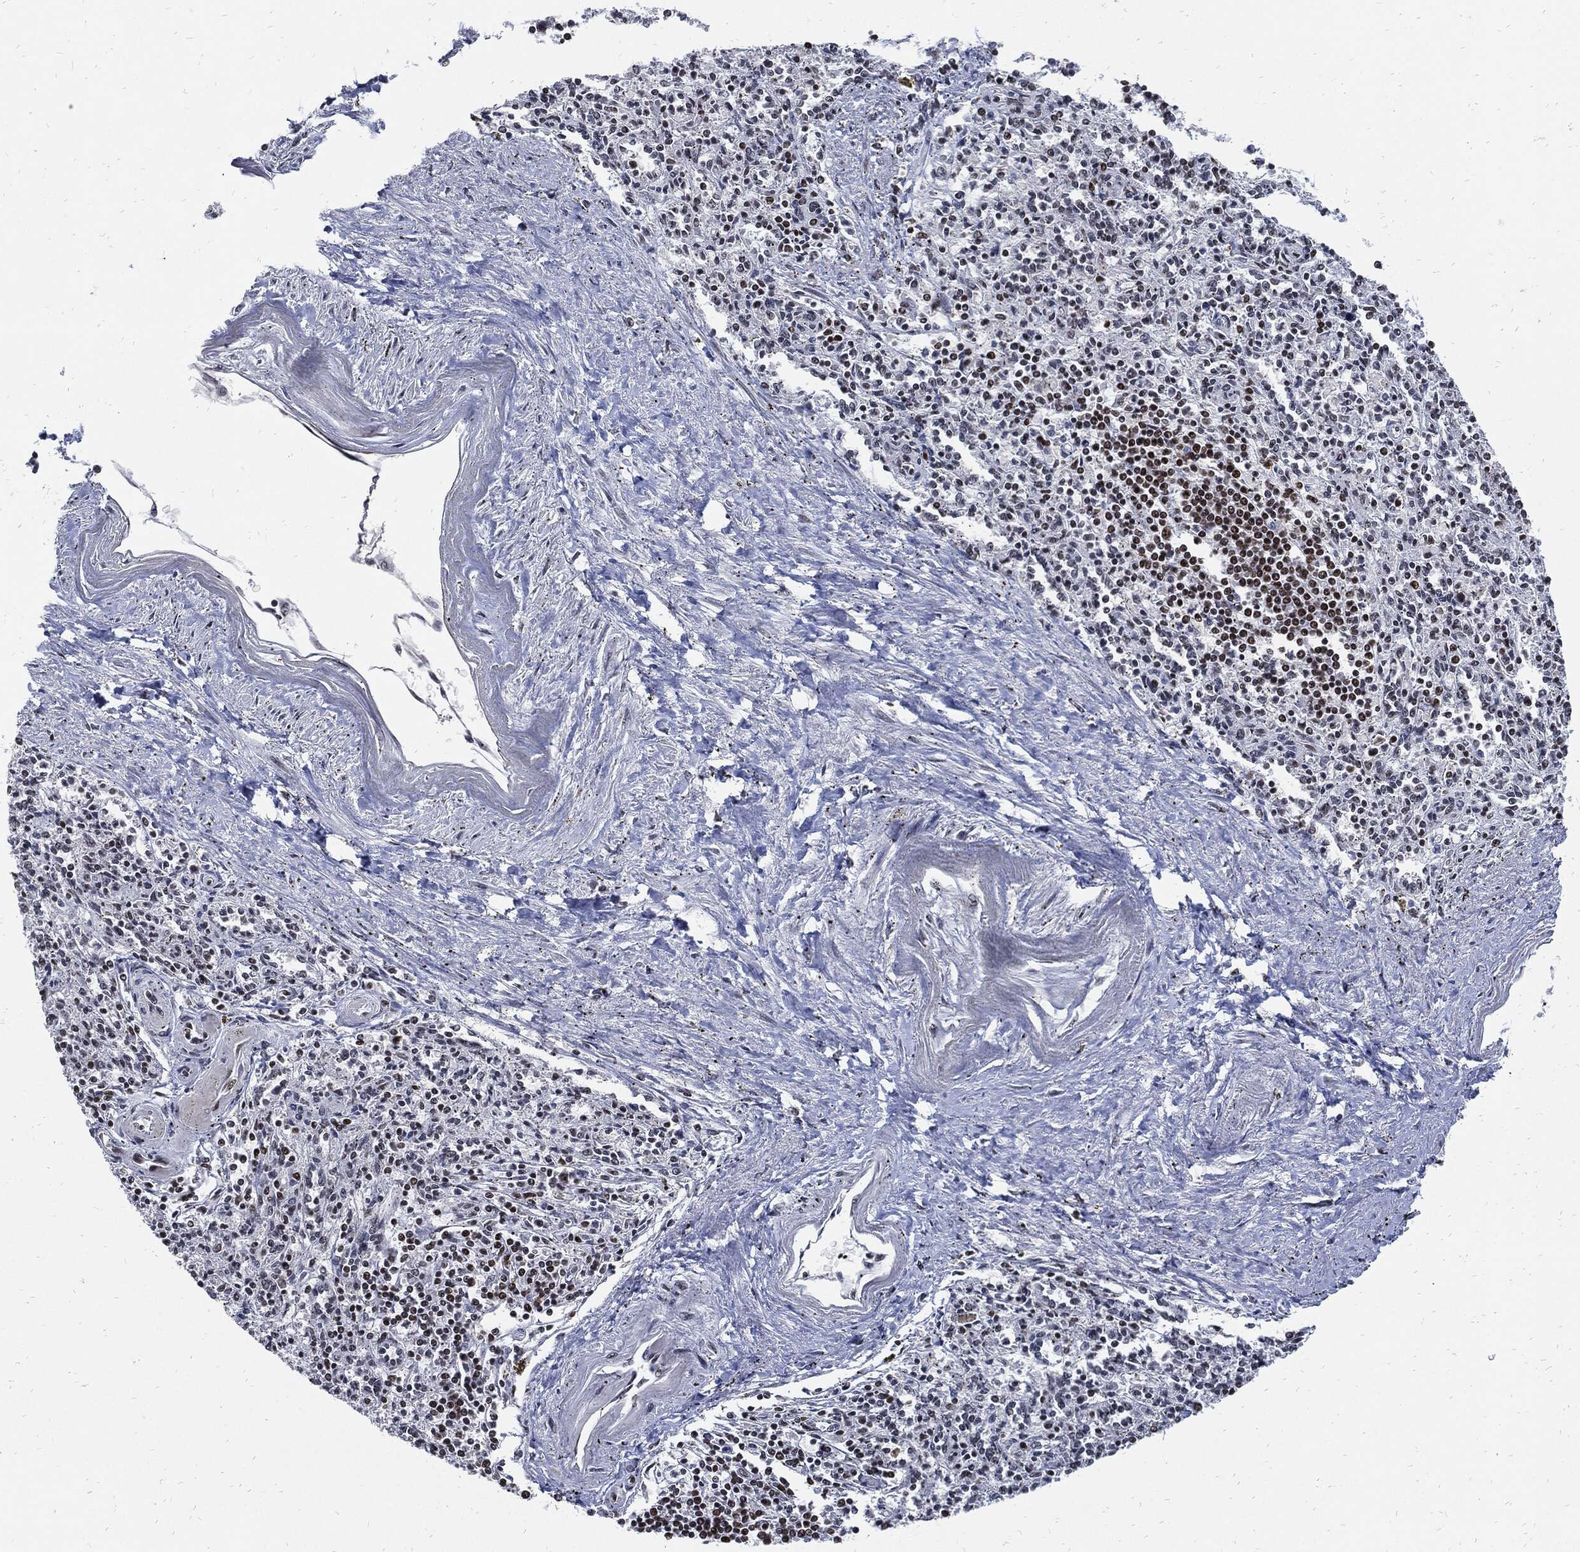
{"staining": {"intensity": "strong", "quantity": "25%-75%", "location": "nuclear"}, "tissue": "spleen", "cell_type": "Cells in red pulp", "image_type": "normal", "snomed": [{"axis": "morphology", "description": "Normal tissue, NOS"}, {"axis": "topography", "description": "Spleen"}], "caption": "Benign spleen exhibits strong nuclear positivity in about 25%-75% of cells in red pulp, visualized by immunohistochemistry.", "gene": "TERF2", "patient": {"sex": "male", "age": 69}}